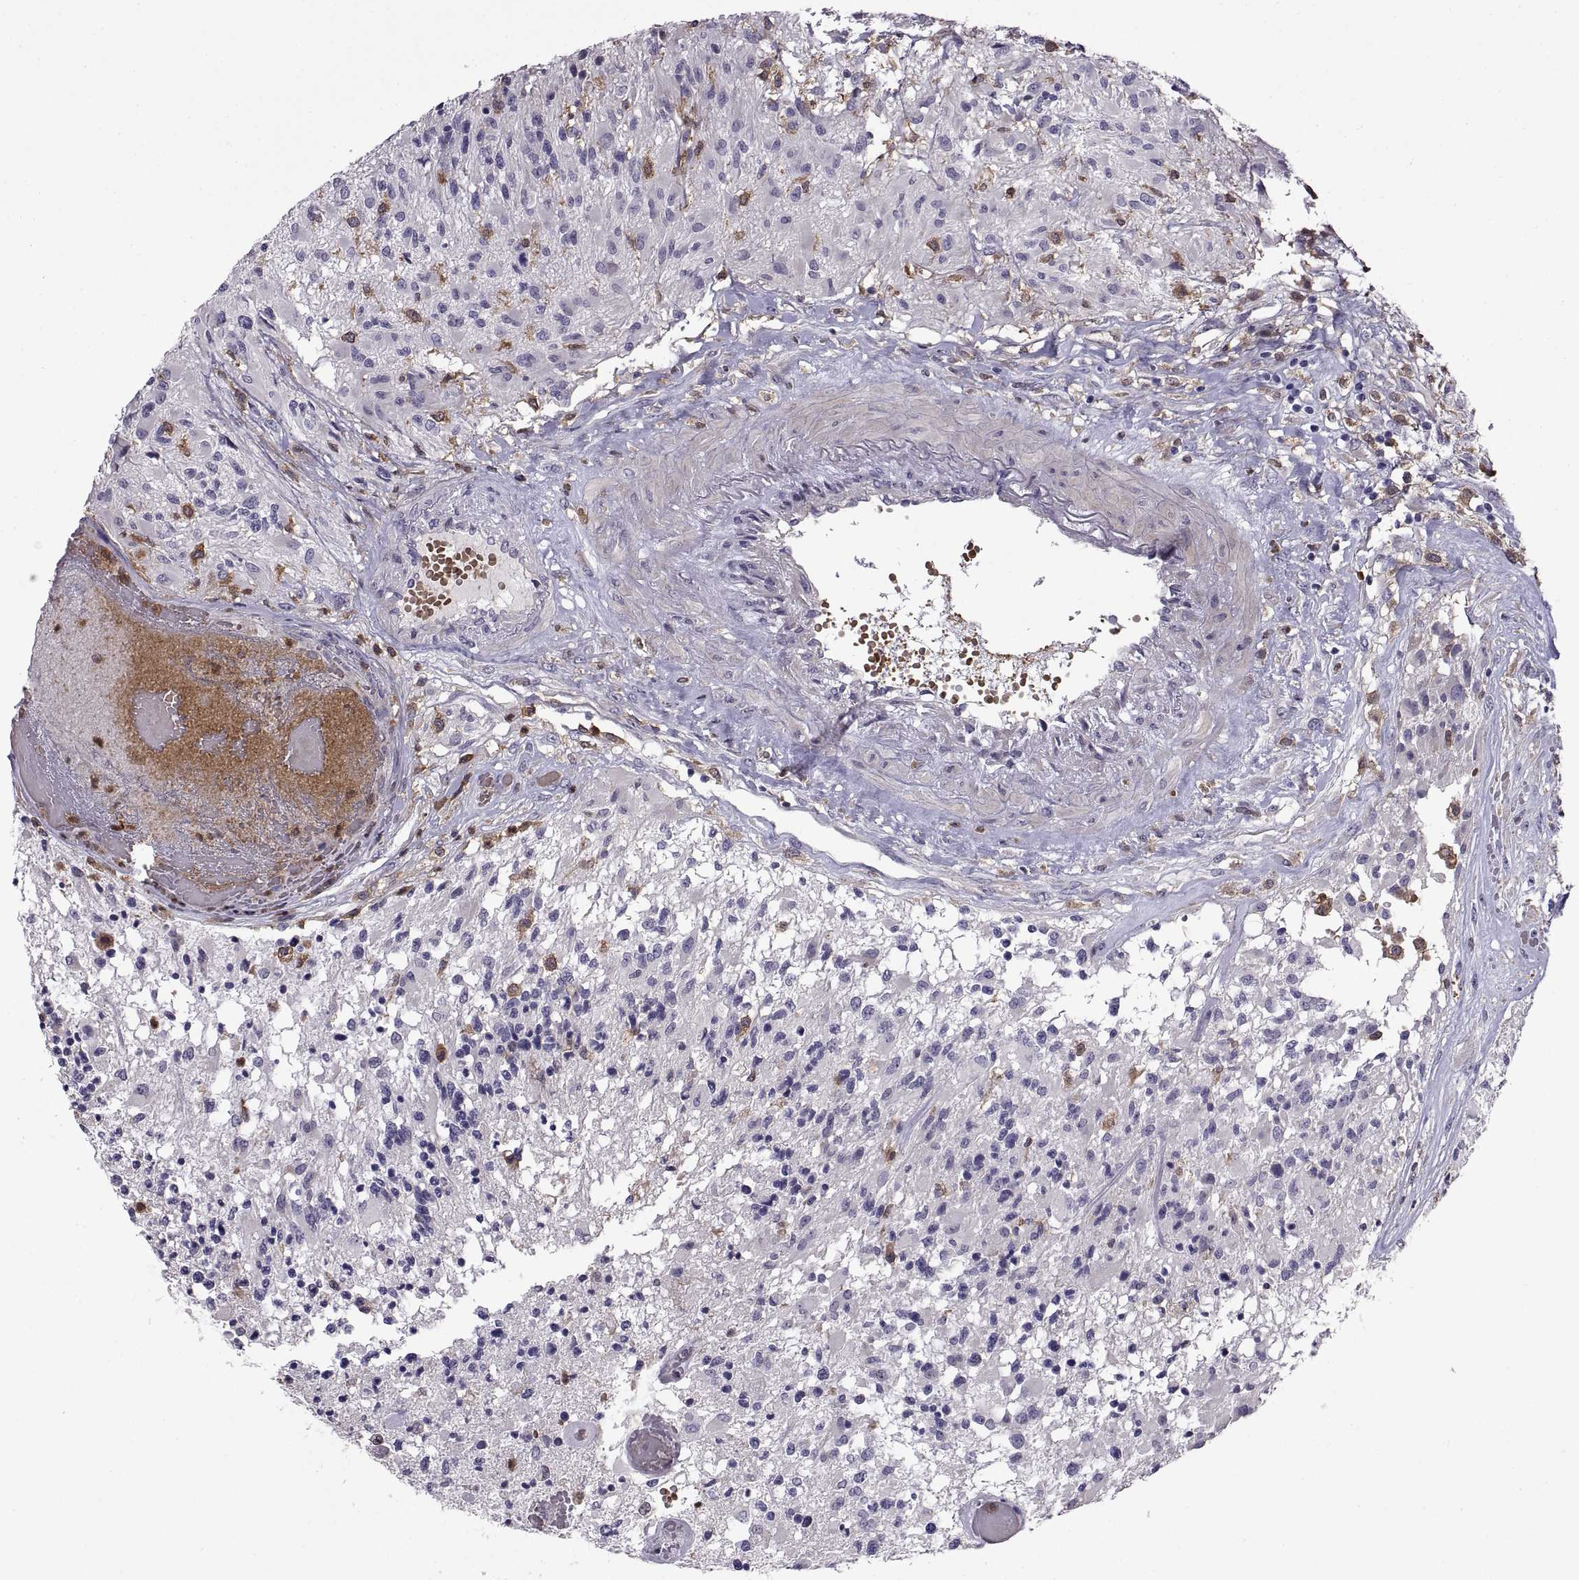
{"staining": {"intensity": "negative", "quantity": "none", "location": "none"}, "tissue": "glioma", "cell_type": "Tumor cells", "image_type": "cancer", "snomed": [{"axis": "morphology", "description": "Glioma, malignant, High grade"}, {"axis": "topography", "description": "Brain"}], "caption": "Protein analysis of glioma displays no significant staining in tumor cells.", "gene": "DOK3", "patient": {"sex": "female", "age": 63}}